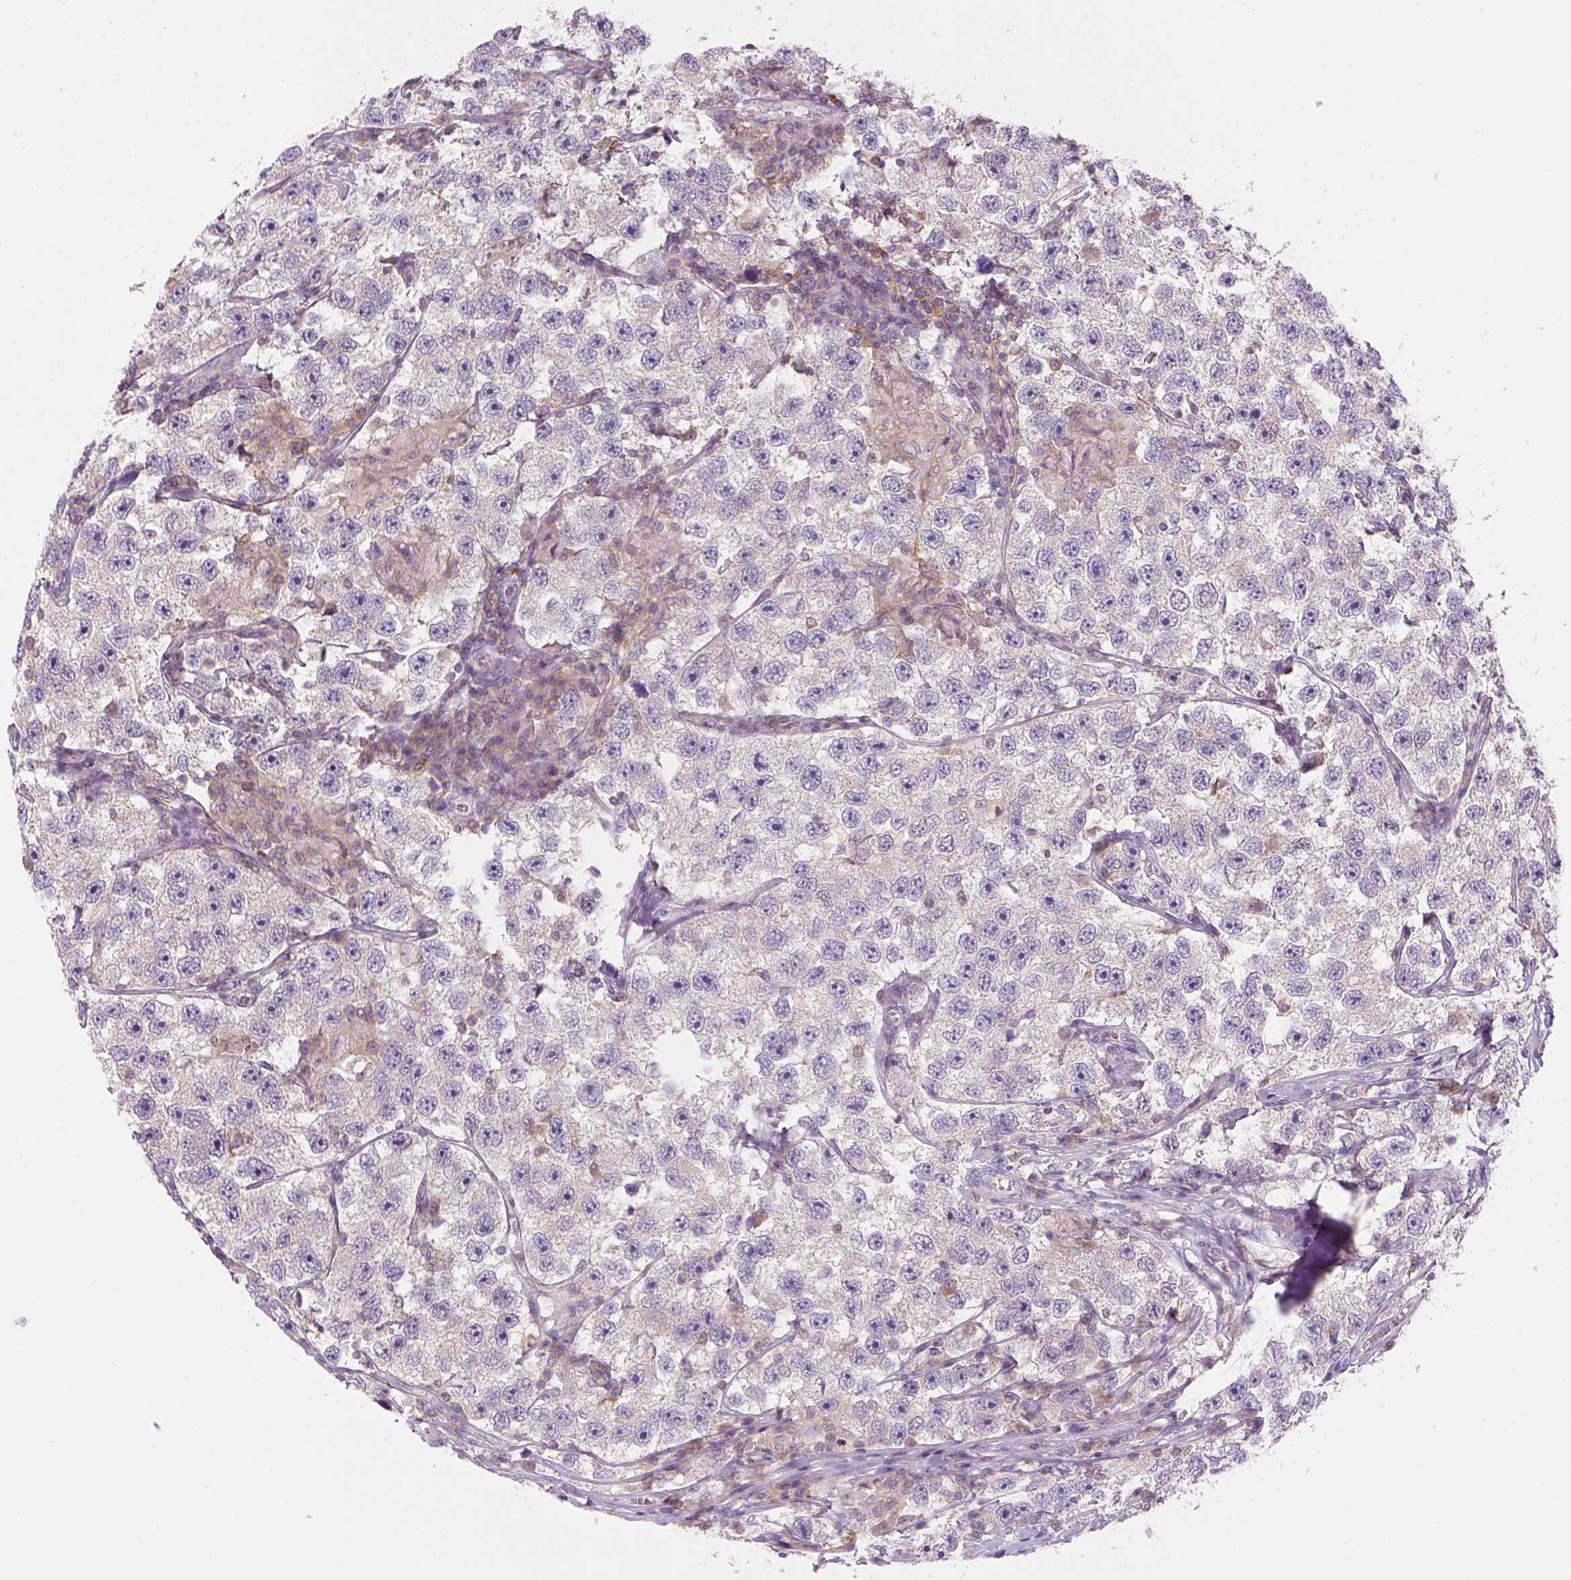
{"staining": {"intensity": "negative", "quantity": "none", "location": "none"}, "tissue": "testis cancer", "cell_type": "Tumor cells", "image_type": "cancer", "snomed": [{"axis": "morphology", "description": "Seminoma, NOS"}, {"axis": "topography", "description": "Testis"}], "caption": "Immunohistochemical staining of human testis cancer exhibits no significant positivity in tumor cells. (DAB (3,3'-diaminobenzidine) immunohistochemistry visualized using brightfield microscopy, high magnification).", "gene": "GOT1", "patient": {"sex": "male", "age": 26}}